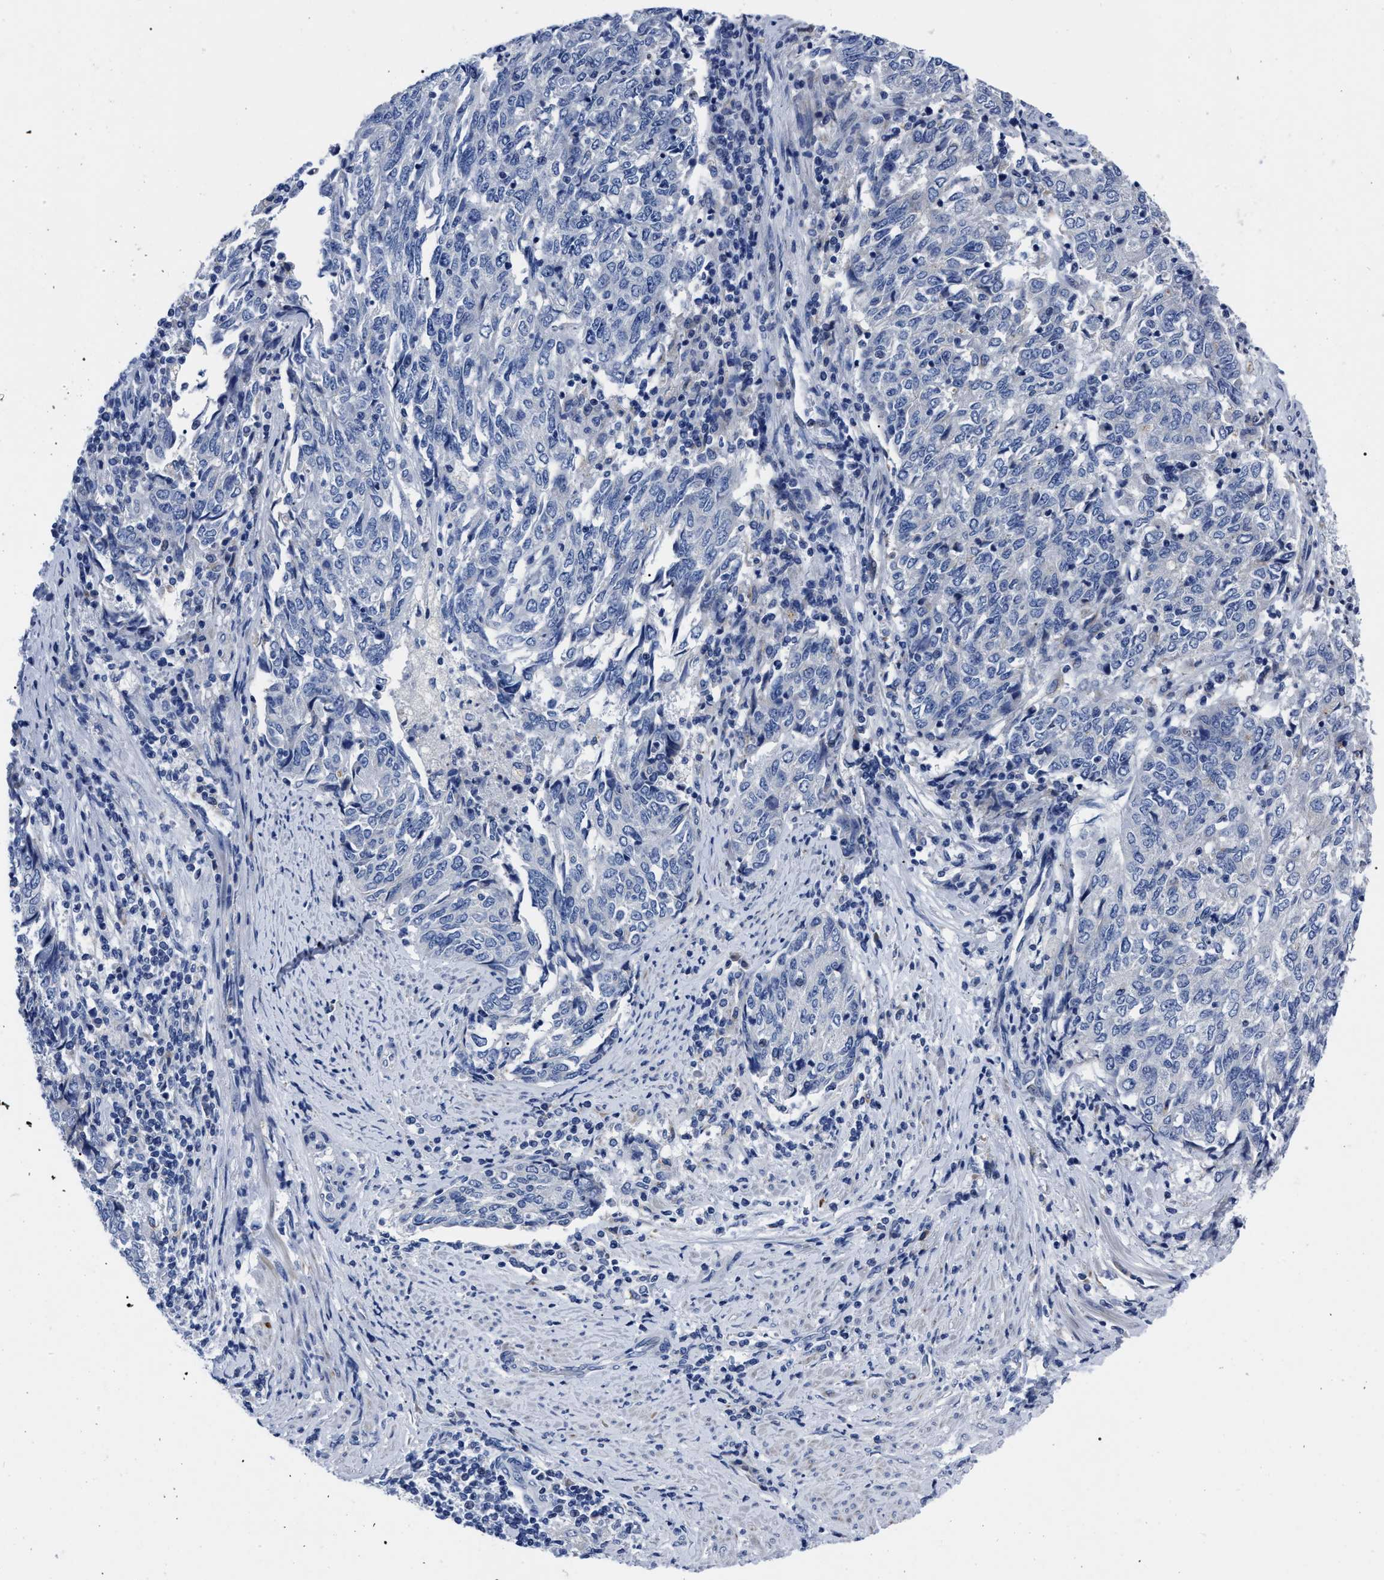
{"staining": {"intensity": "negative", "quantity": "none", "location": "none"}, "tissue": "endometrial cancer", "cell_type": "Tumor cells", "image_type": "cancer", "snomed": [{"axis": "morphology", "description": "Adenocarcinoma, NOS"}, {"axis": "topography", "description": "Endometrium"}], "caption": "Human endometrial adenocarcinoma stained for a protein using immunohistochemistry reveals no positivity in tumor cells.", "gene": "MOV10L1", "patient": {"sex": "female", "age": 80}}